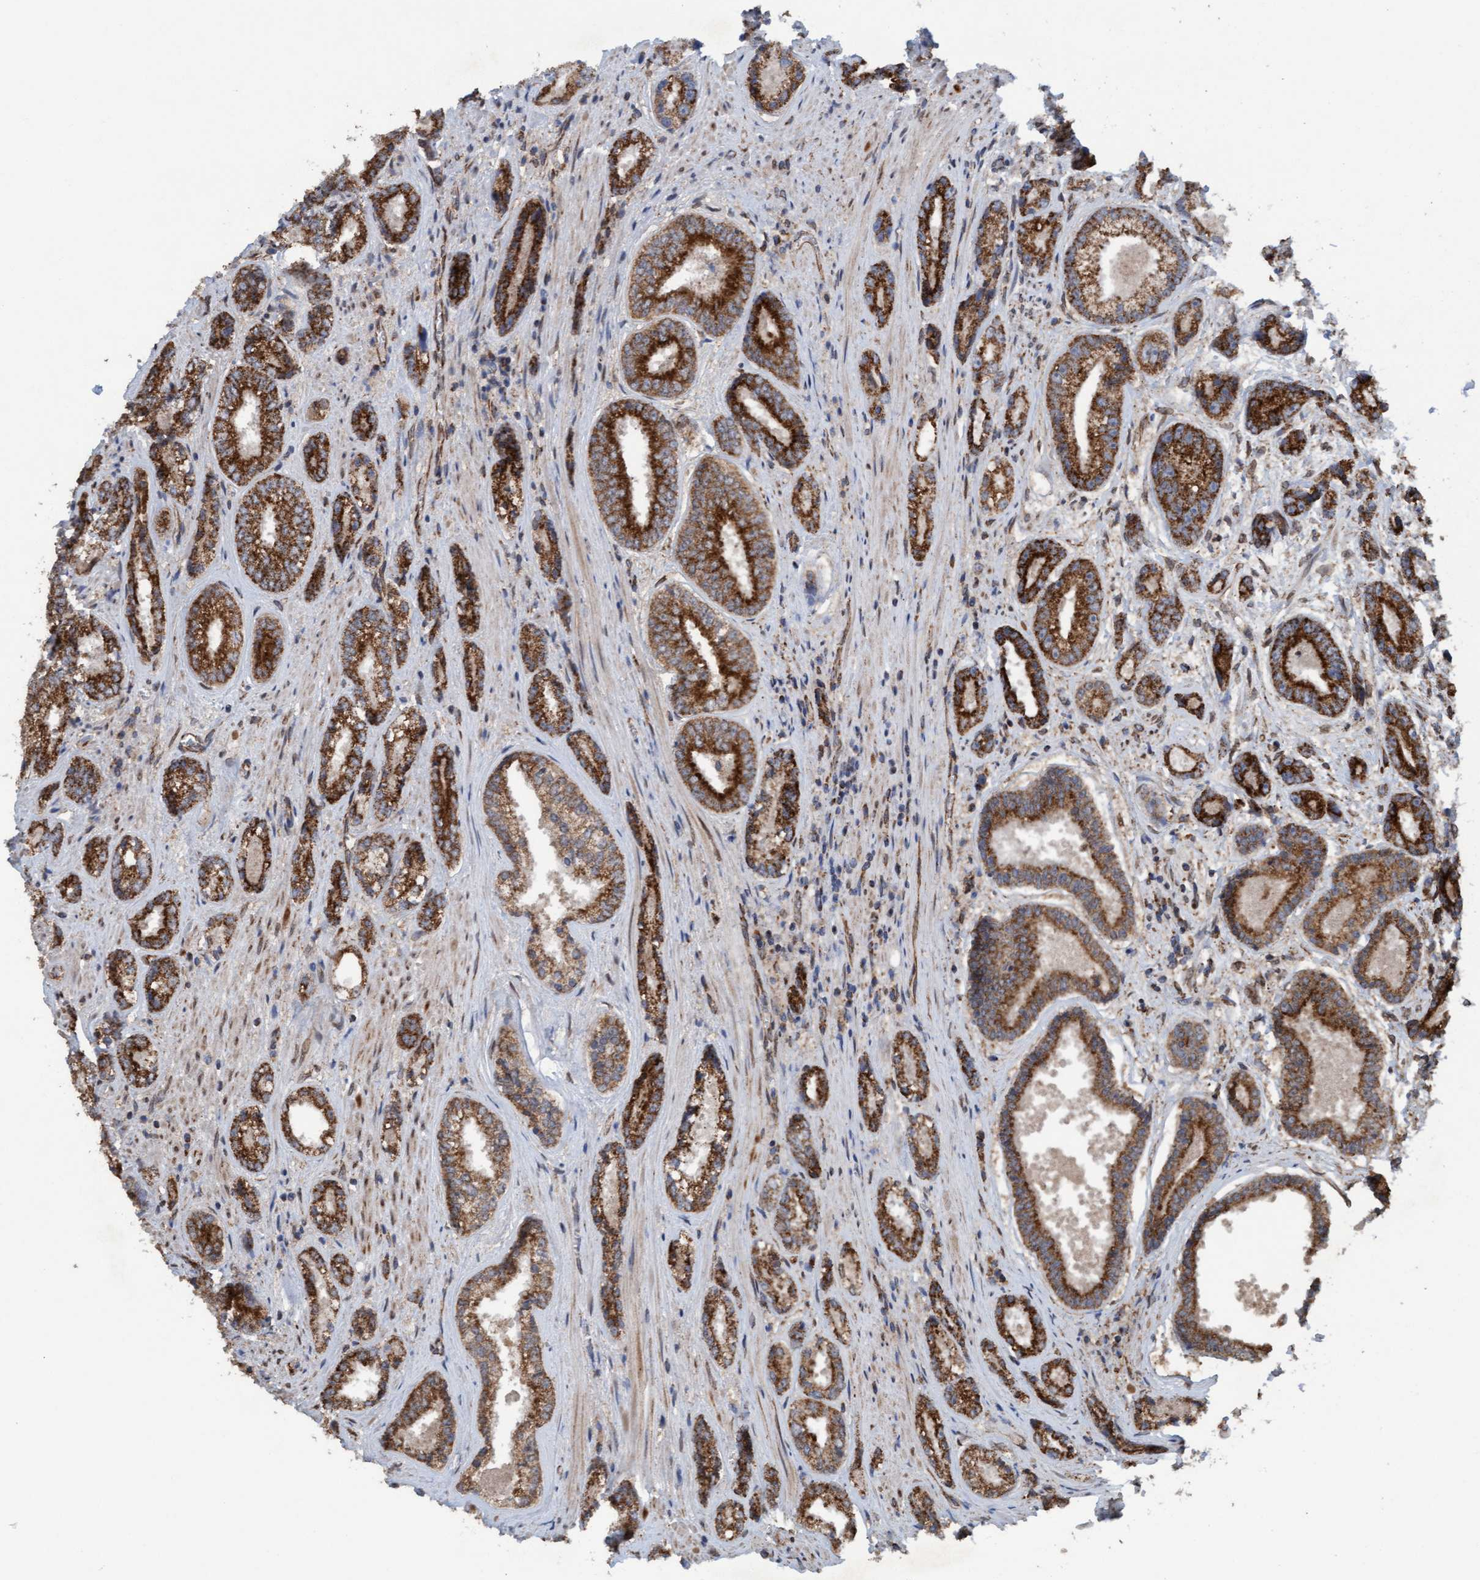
{"staining": {"intensity": "strong", "quantity": ">75%", "location": "cytoplasmic/membranous"}, "tissue": "prostate cancer", "cell_type": "Tumor cells", "image_type": "cancer", "snomed": [{"axis": "morphology", "description": "Adenocarcinoma, High grade"}, {"axis": "topography", "description": "Prostate"}], "caption": "Human prostate cancer stained with a protein marker reveals strong staining in tumor cells.", "gene": "MRPS23", "patient": {"sex": "male", "age": 61}}